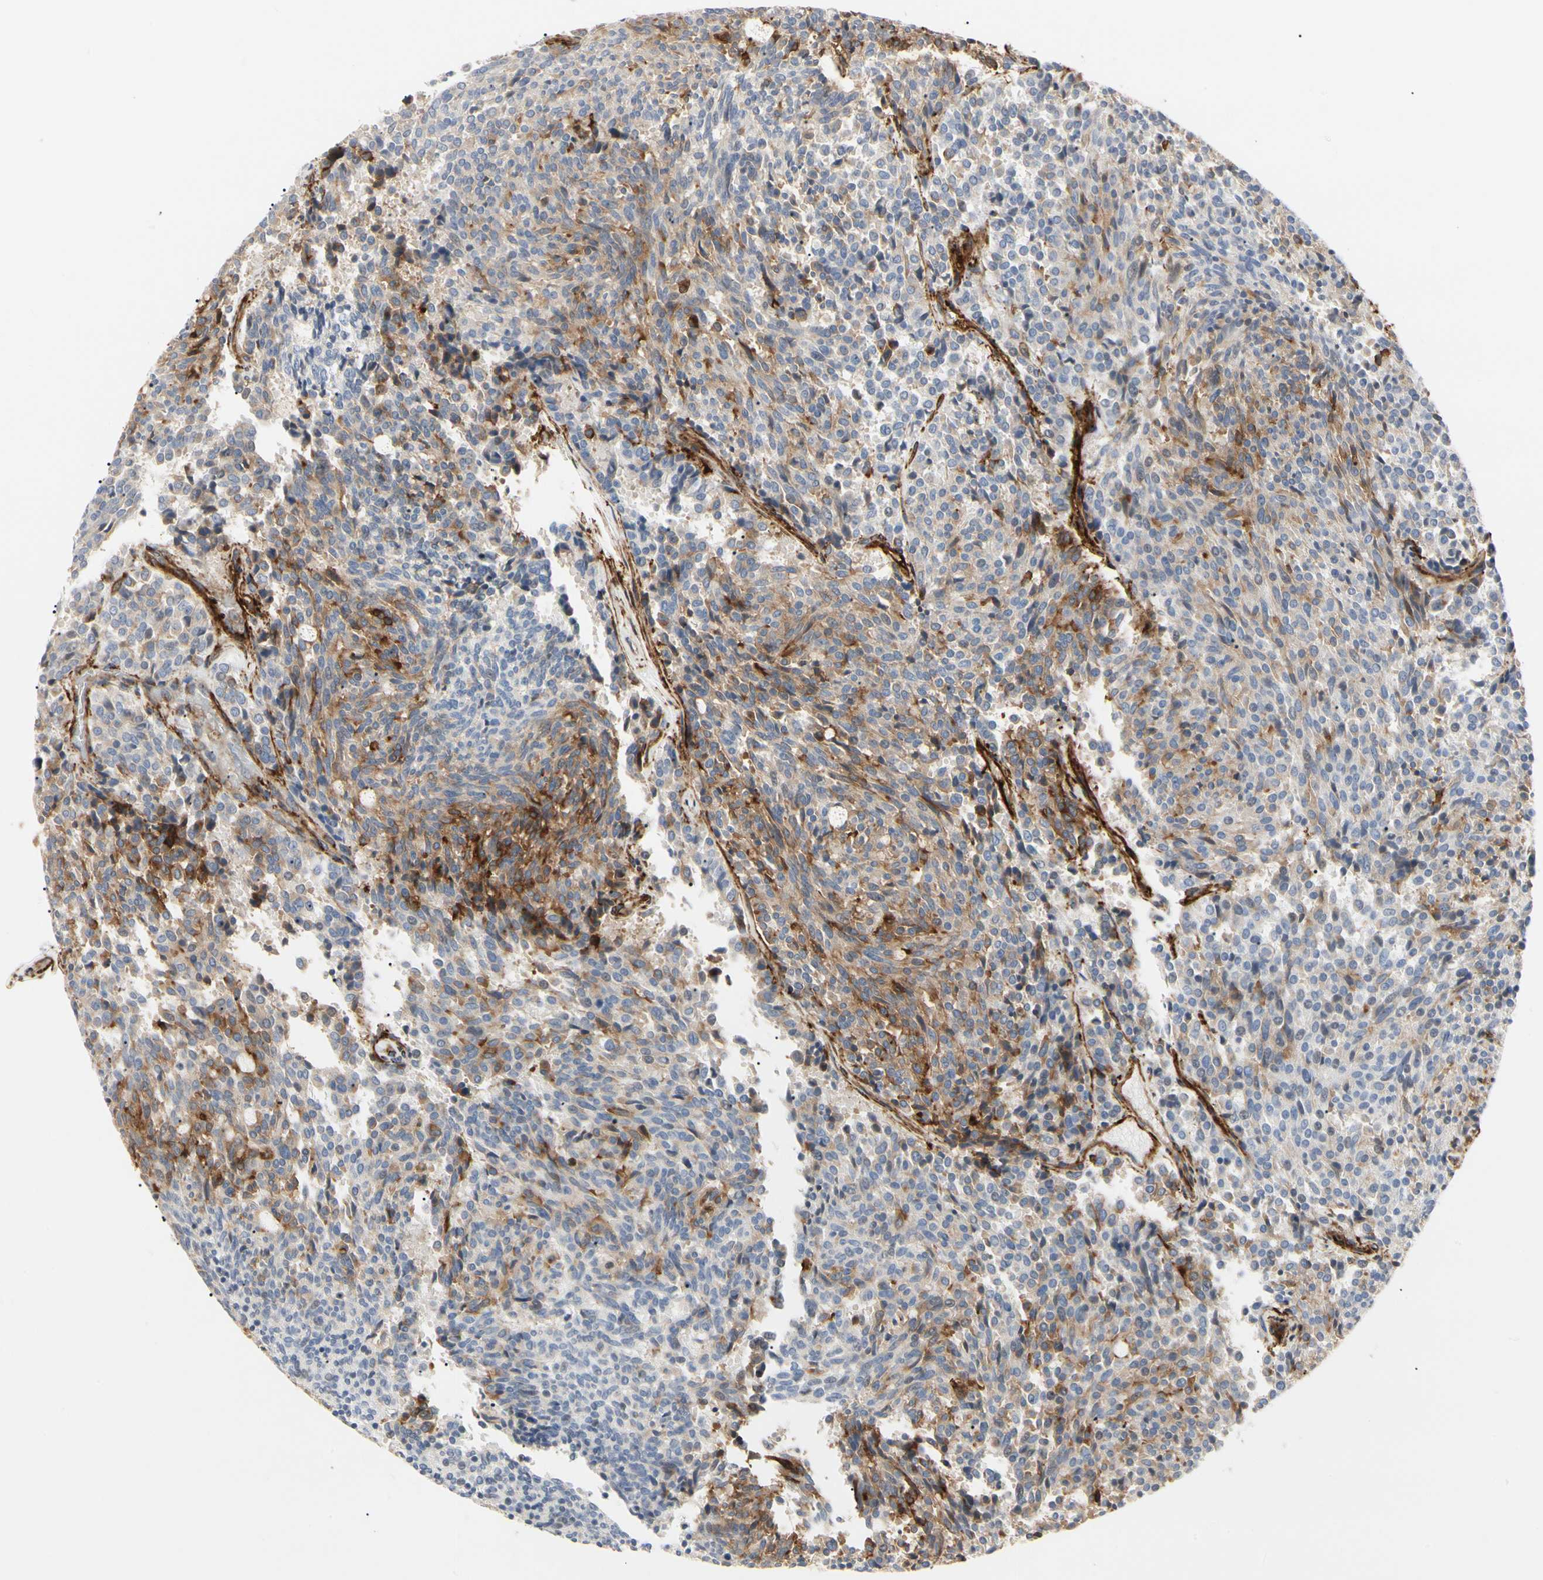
{"staining": {"intensity": "moderate", "quantity": "<25%", "location": "cytoplasmic/membranous"}, "tissue": "carcinoid", "cell_type": "Tumor cells", "image_type": "cancer", "snomed": [{"axis": "morphology", "description": "Carcinoid, malignant, NOS"}, {"axis": "topography", "description": "Pancreas"}], "caption": "A high-resolution micrograph shows immunohistochemistry (IHC) staining of carcinoid, which reveals moderate cytoplasmic/membranous staining in approximately <25% of tumor cells.", "gene": "GGT5", "patient": {"sex": "female", "age": 54}}